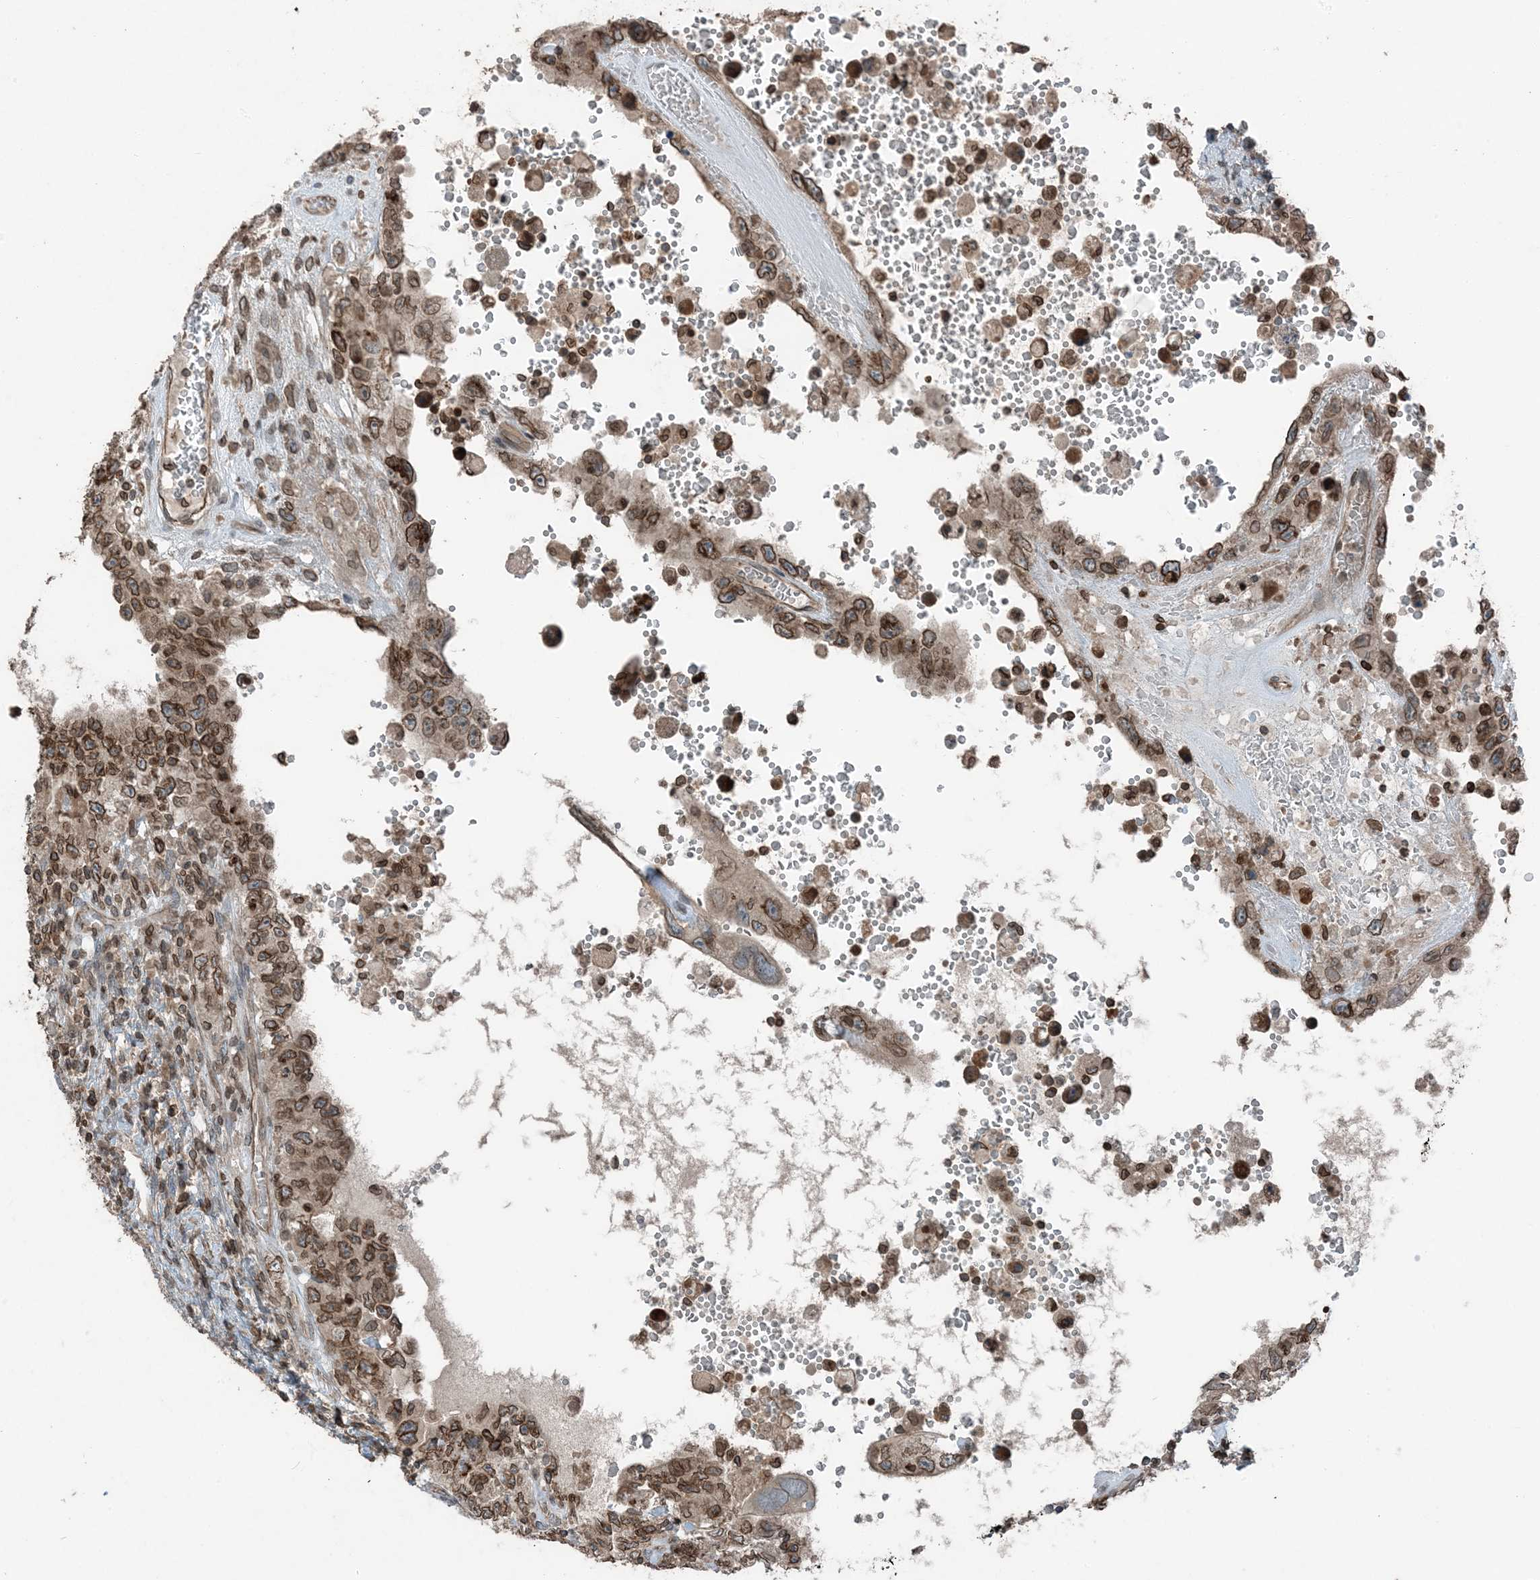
{"staining": {"intensity": "strong", "quantity": ">75%", "location": "cytoplasmic/membranous,nuclear"}, "tissue": "testis cancer", "cell_type": "Tumor cells", "image_type": "cancer", "snomed": [{"axis": "morphology", "description": "Carcinoma, Embryonal, NOS"}, {"axis": "topography", "description": "Testis"}], "caption": "IHC histopathology image of human testis cancer stained for a protein (brown), which reveals high levels of strong cytoplasmic/membranous and nuclear positivity in approximately >75% of tumor cells.", "gene": "ZFAND2B", "patient": {"sex": "male", "age": 26}}